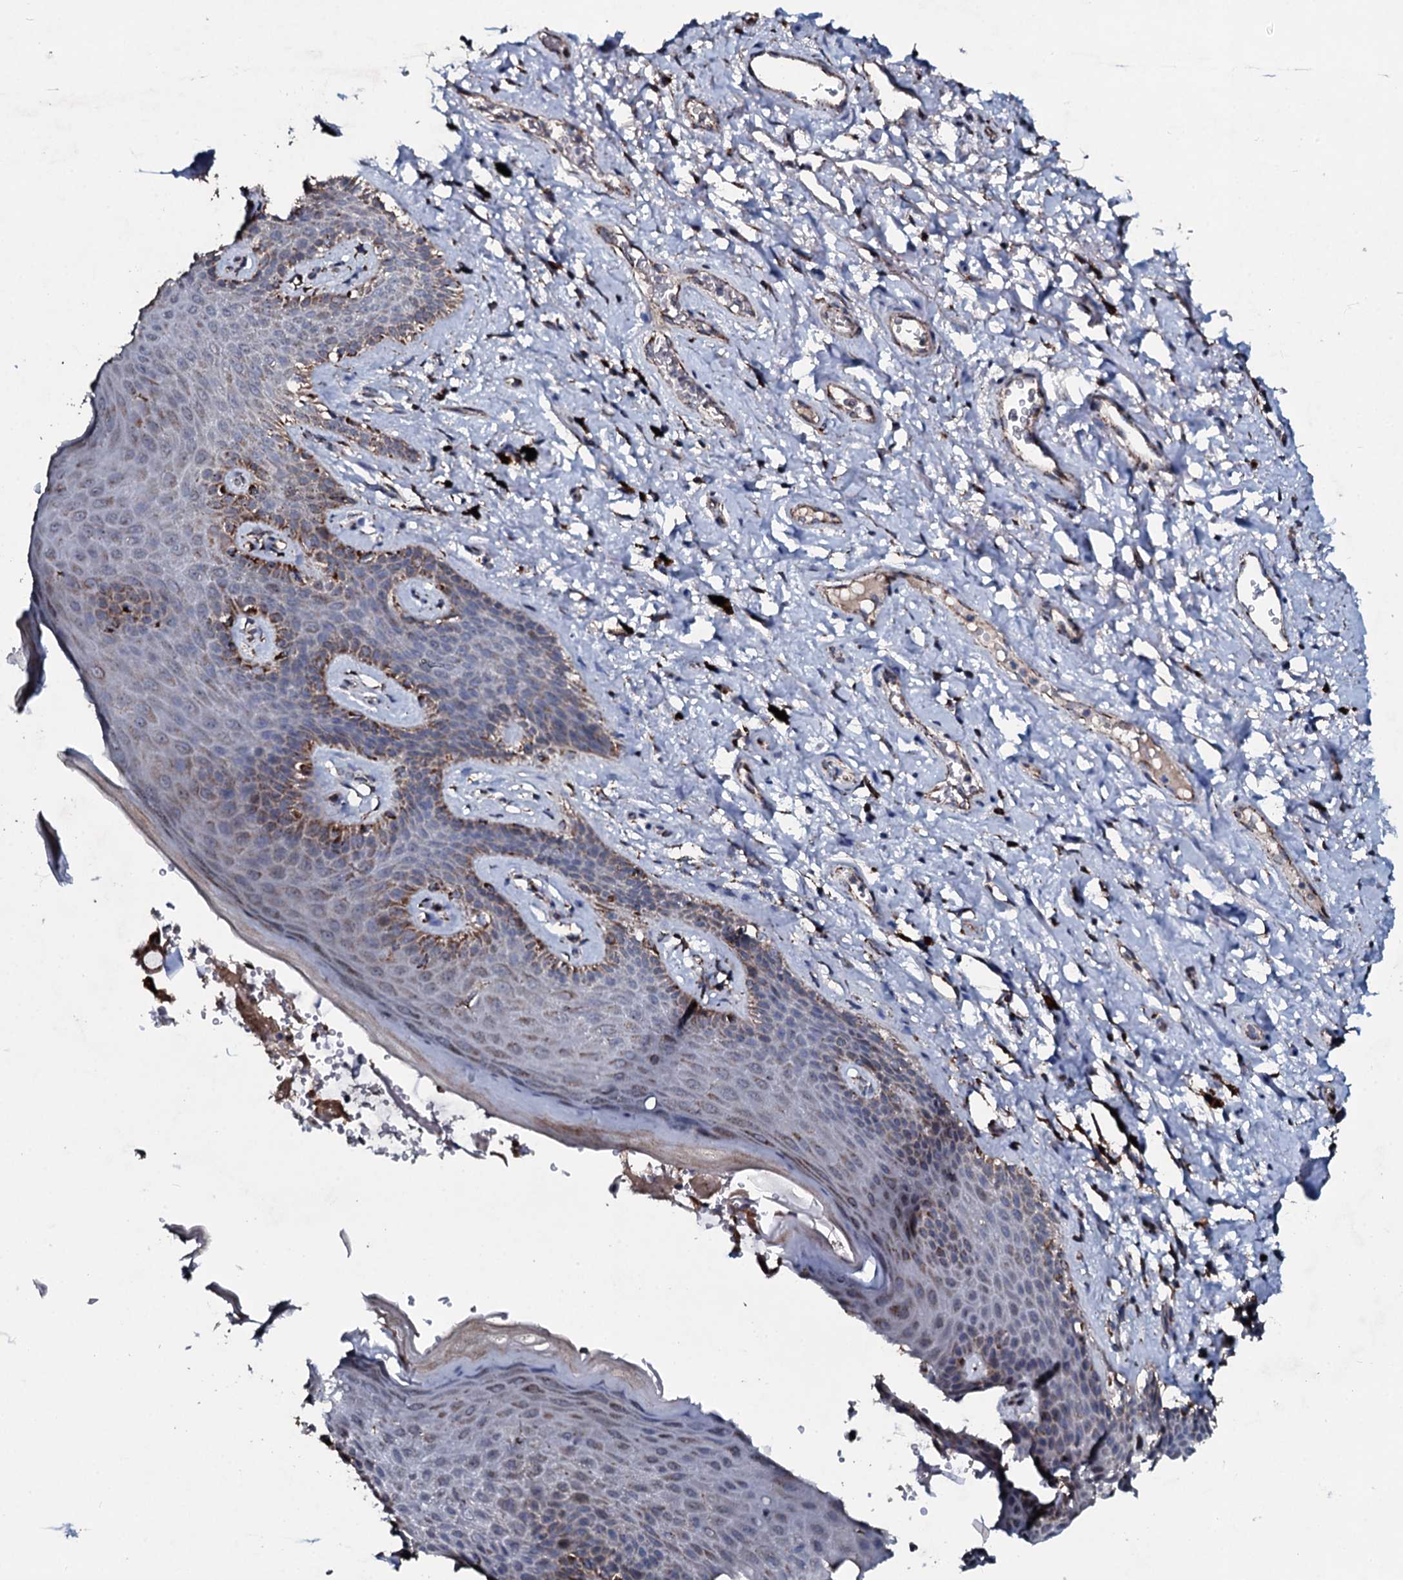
{"staining": {"intensity": "moderate", "quantity": "<25%", "location": "cytoplasmic/membranous"}, "tissue": "skin", "cell_type": "Epidermal cells", "image_type": "normal", "snomed": [{"axis": "morphology", "description": "Normal tissue, NOS"}, {"axis": "topography", "description": "Anal"}], "caption": "Epidermal cells demonstrate low levels of moderate cytoplasmic/membranous positivity in approximately <25% of cells in benign human skin. The staining was performed using DAB (3,3'-diaminobenzidine) to visualize the protein expression in brown, while the nuclei were stained in blue with hematoxylin (Magnification: 20x).", "gene": "DYNC2I2", "patient": {"sex": "female", "age": 46}}